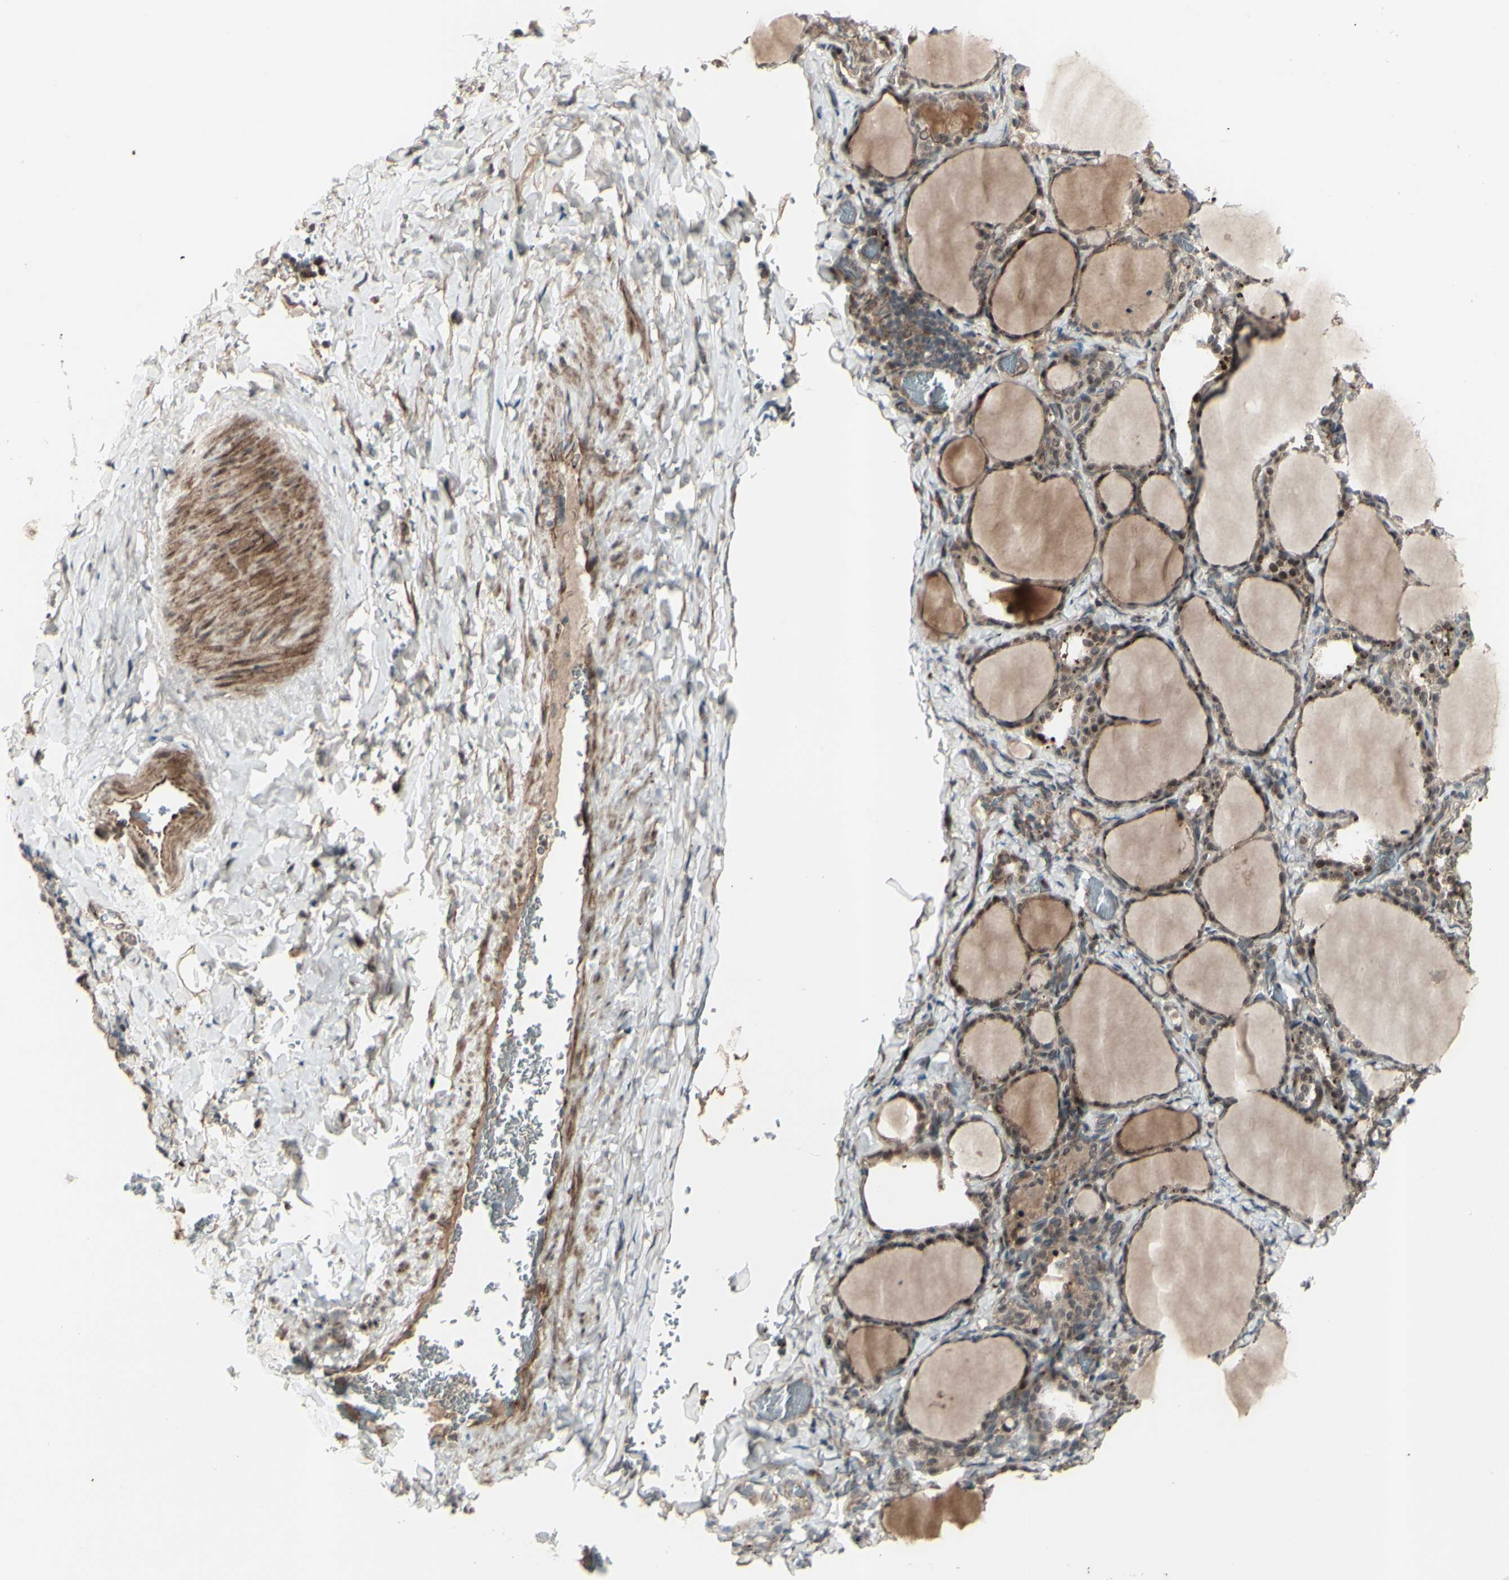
{"staining": {"intensity": "strong", "quantity": ">75%", "location": "cytoplasmic/membranous,nuclear"}, "tissue": "thyroid gland", "cell_type": "Glandular cells", "image_type": "normal", "snomed": [{"axis": "morphology", "description": "Normal tissue, NOS"}, {"axis": "morphology", "description": "Papillary adenocarcinoma, NOS"}, {"axis": "topography", "description": "Thyroid gland"}], "caption": "Glandular cells show high levels of strong cytoplasmic/membranous,nuclear expression in about >75% of cells in unremarkable human thyroid gland.", "gene": "MLF2", "patient": {"sex": "female", "age": 30}}